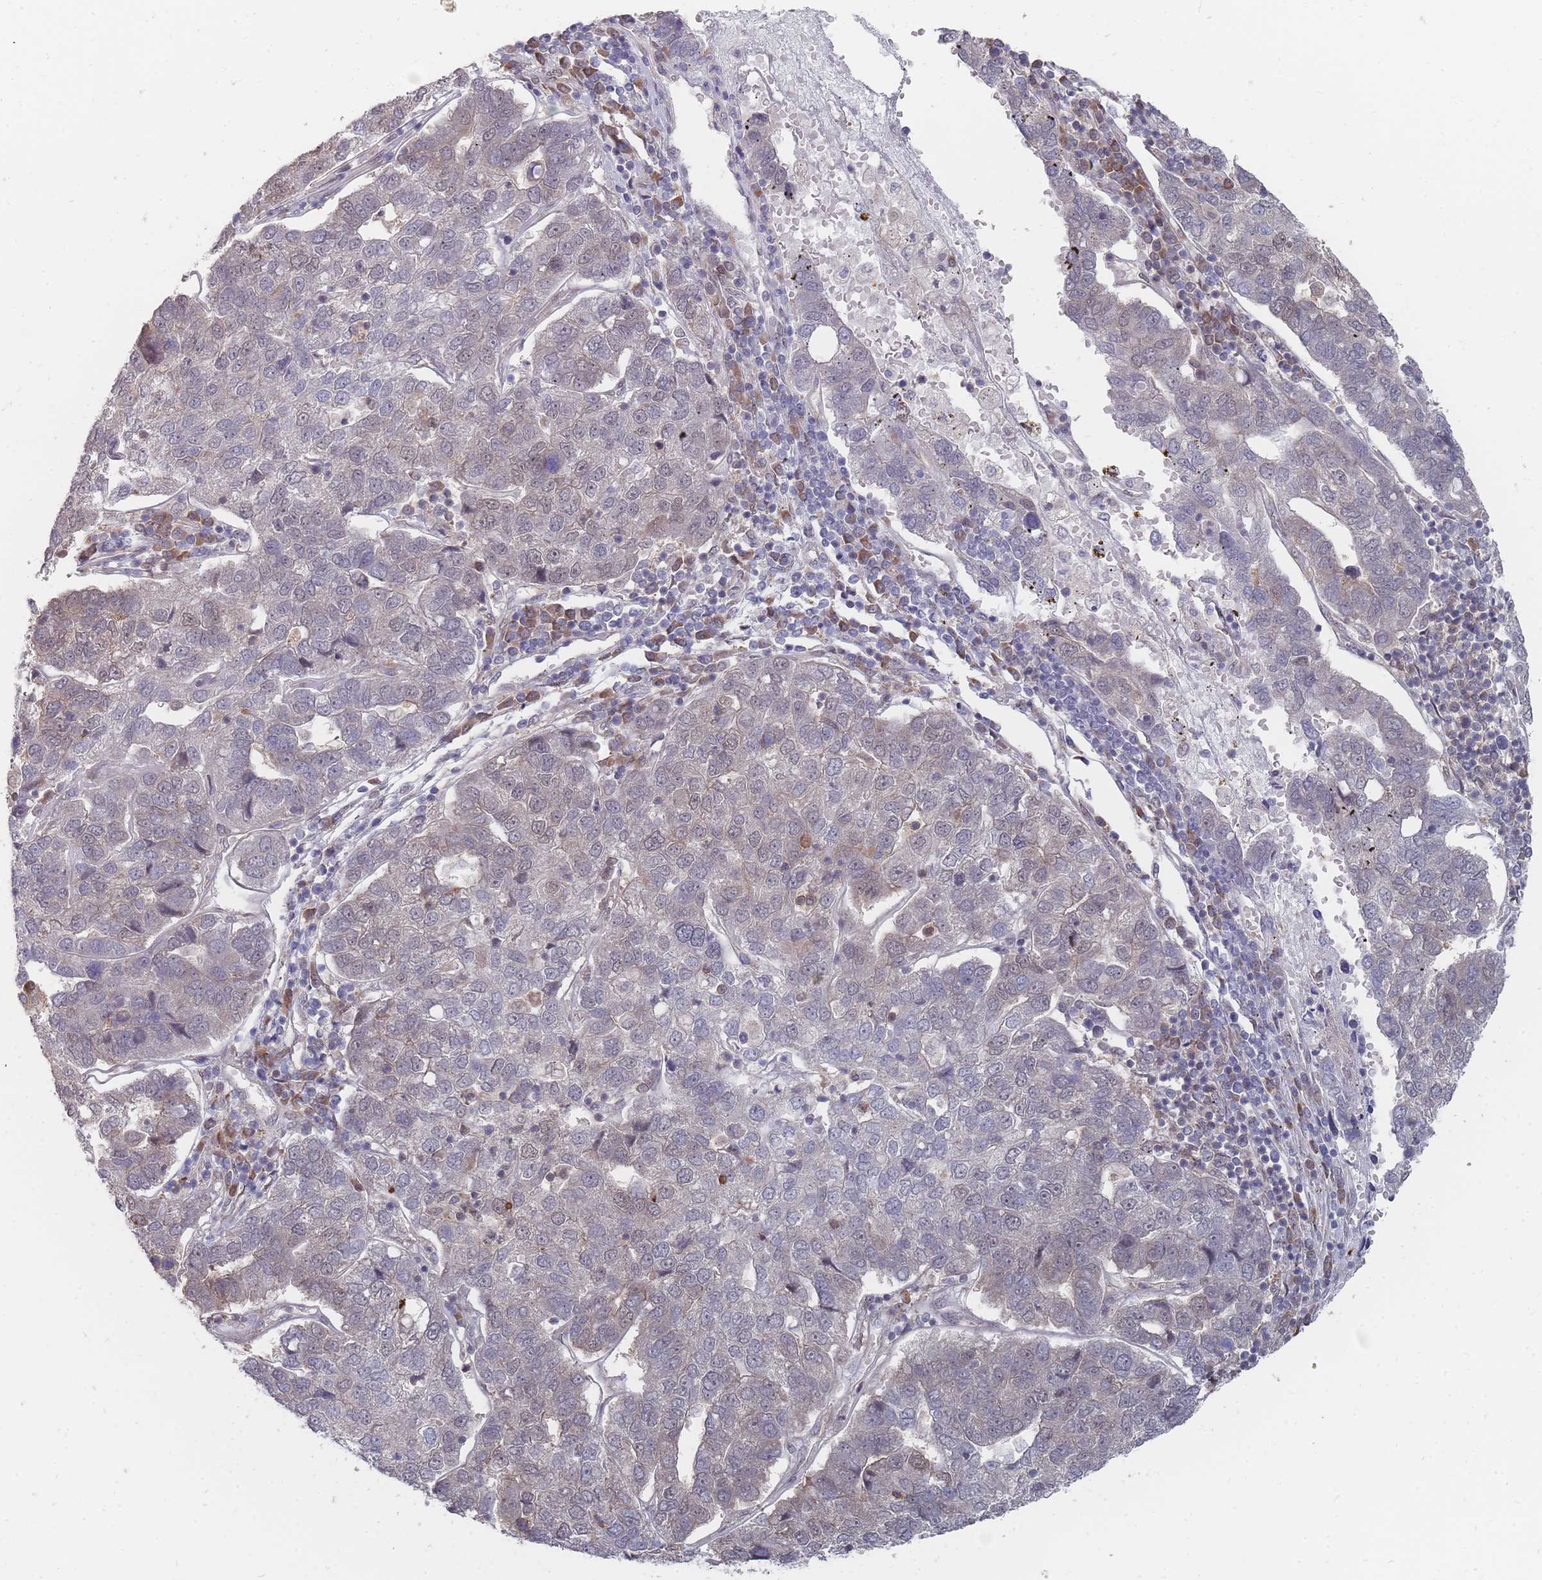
{"staining": {"intensity": "weak", "quantity": "<25%", "location": "nuclear"}, "tissue": "pancreatic cancer", "cell_type": "Tumor cells", "image_type": "cancer", "snomed": [{"axis": "morphology", "description": "Adenocarcinoma, NOS"}, {"axis": "topography", "description": "Pancreas"}], "caption": "Human pancreatic adenocarcinoma stained for a protein using IHC displays no staining in tumor cells.", "gene": "NKD1", "patient": {"sex": "female", "age": 61}}